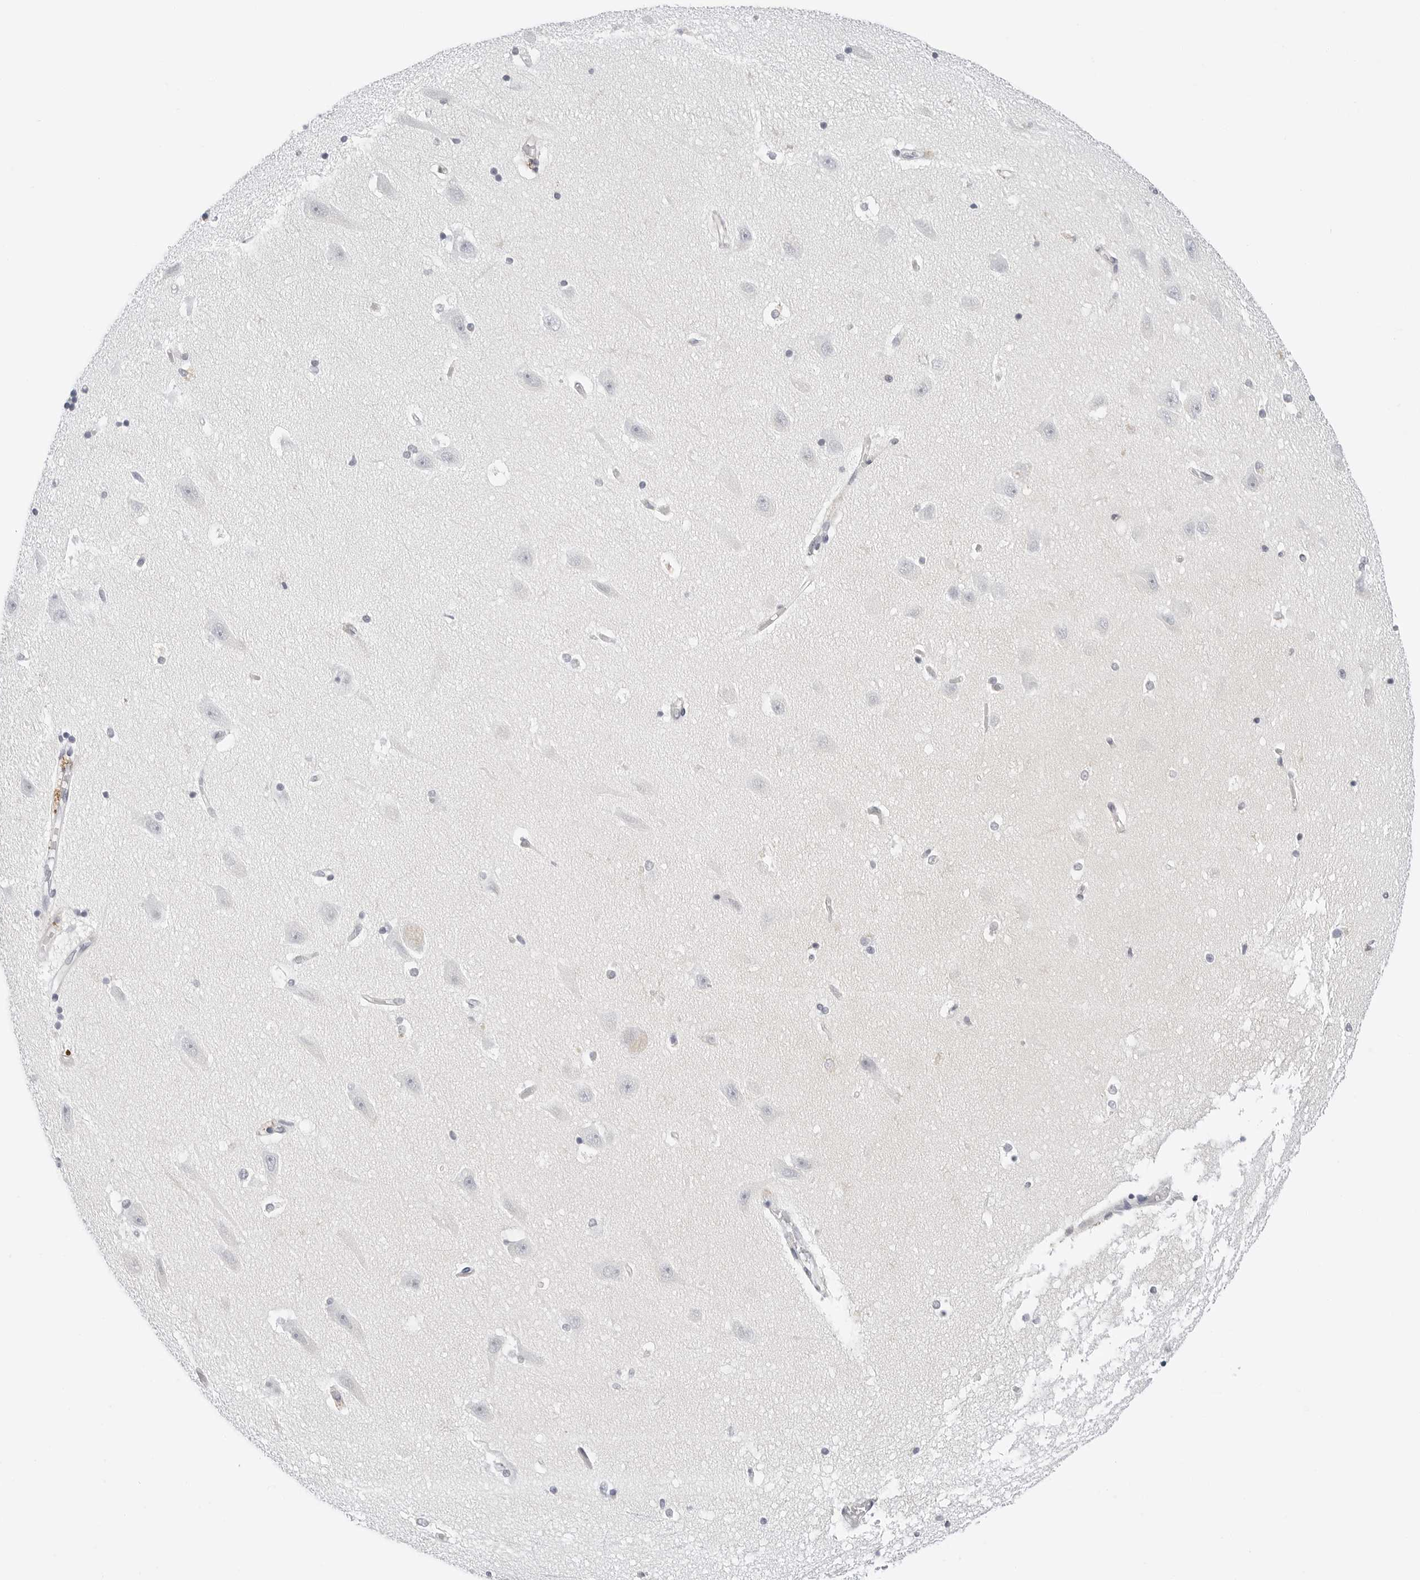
{"staining": {"intensity": "negative", "quantity": "none", "location": "none"}, "tissue": "hippocampus", "cell_type": "Glial cells", "image_type": "normal", "snomed": [{"axis": "morphology", "description": "Normal tissue, NOS"}, {"axis": "topography", "description": "Hippocampus"}], "caption": "IHC image of benign hippocampus: hippocampus stained with DAB displays no significant protein positivity in glial cells.", "gene": "TSEN2", "patient": {"sex": "male", "age": 45}}